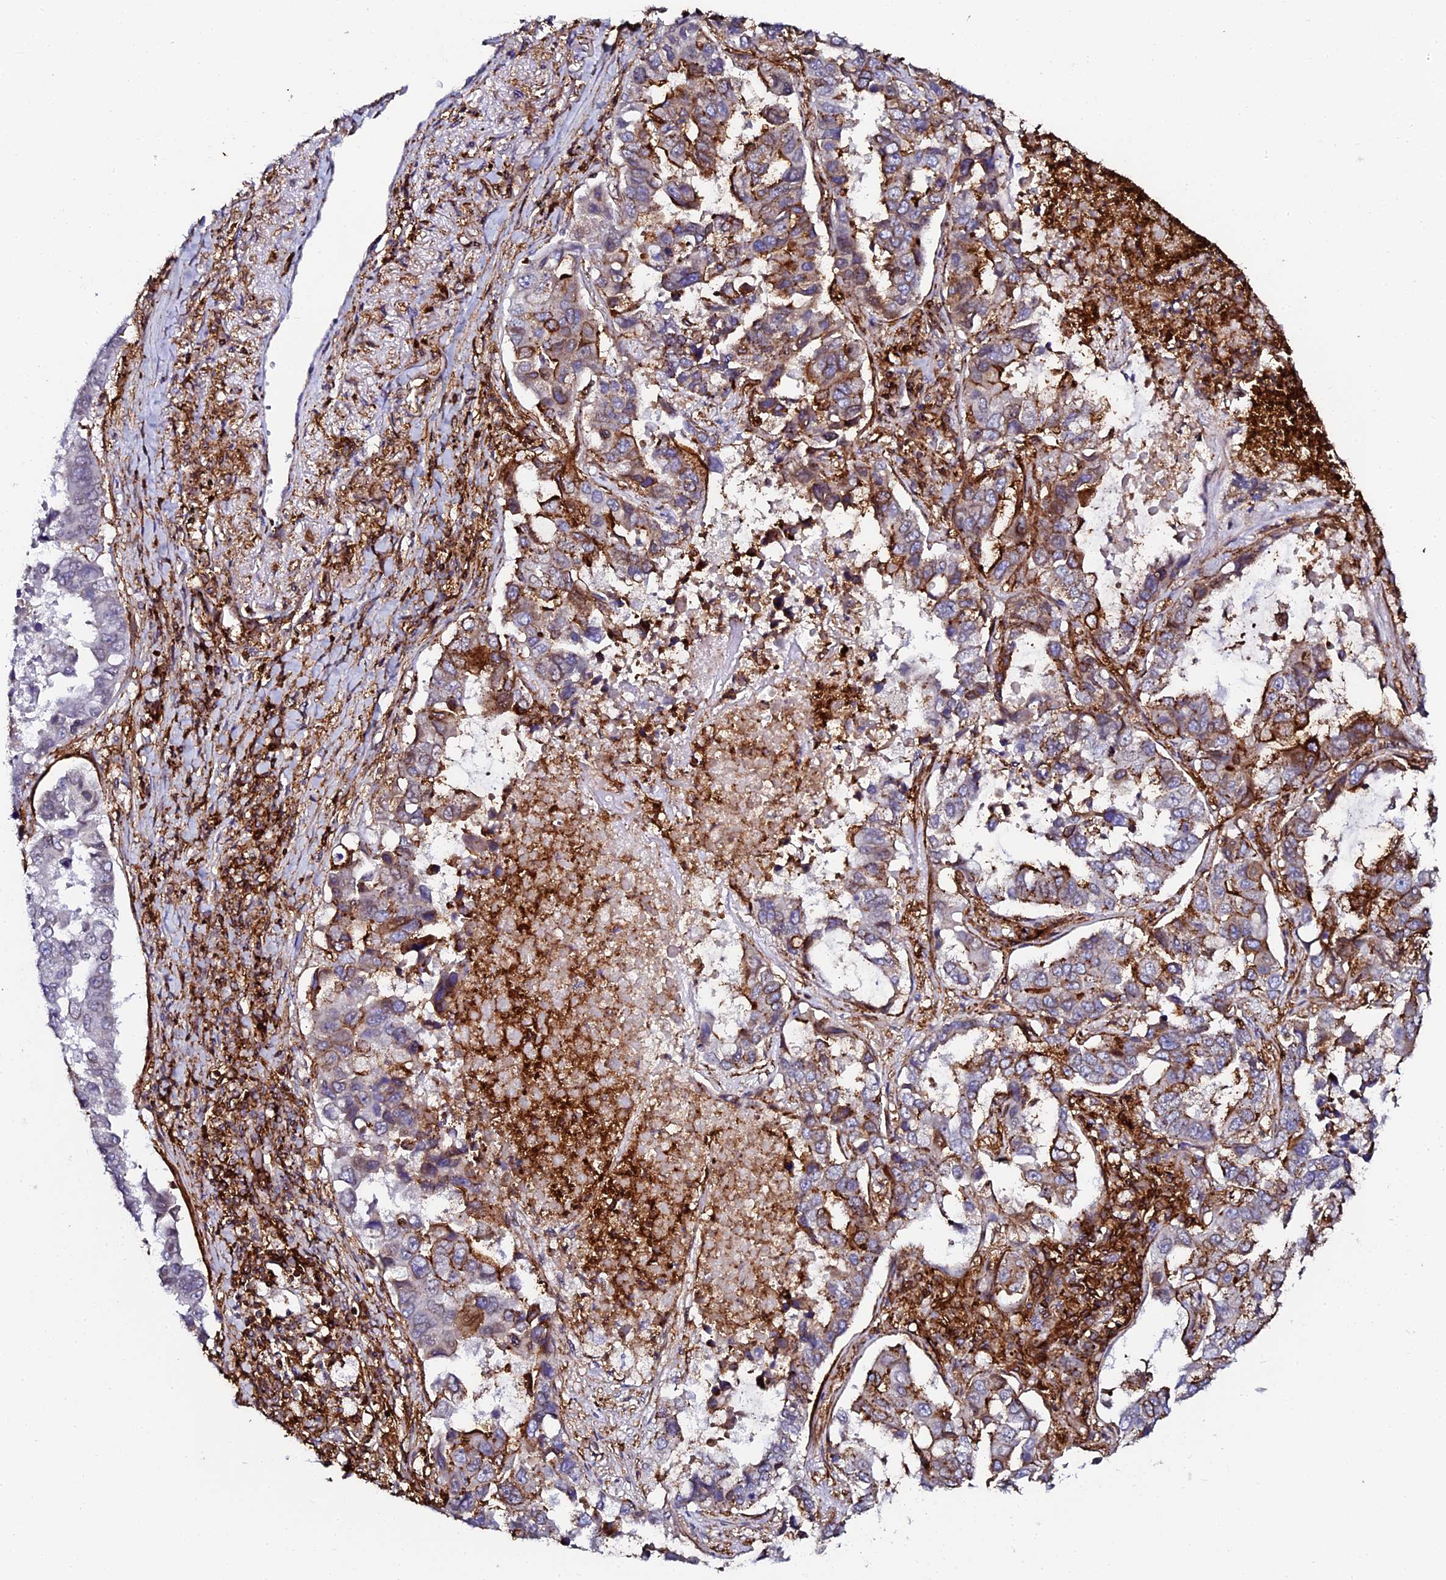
{"staining": {"intensity": "moderate", "quantity": "25%-75%", "location": "cytoplasmic/membranous"}, "tissue": "lung cancer", "cell_type": "Tumor cells", "image_type": "cancer", "snomed": [{"axis": "morphology", "description": "Adenocarcinoma, NOS"}, {"axis": "topography", "description": "Lung"}], "caption": "Immunohistochemistry (IHC) staining of adenocarcinoma (lung), which reveals medium levels of moderate cytoplasmic/membranous positivity in about 25%-75% of tumor cells indicating moderate cytoplasmic/membranous protein staining. The staining was performed using DAB (3,3'-diaminobenzidine) (brown) for protein detection and nuclei were counterstained in hematoxylin (blue).", "gene": "AAAS", "patient": {"sex": "male", "age": 64}}